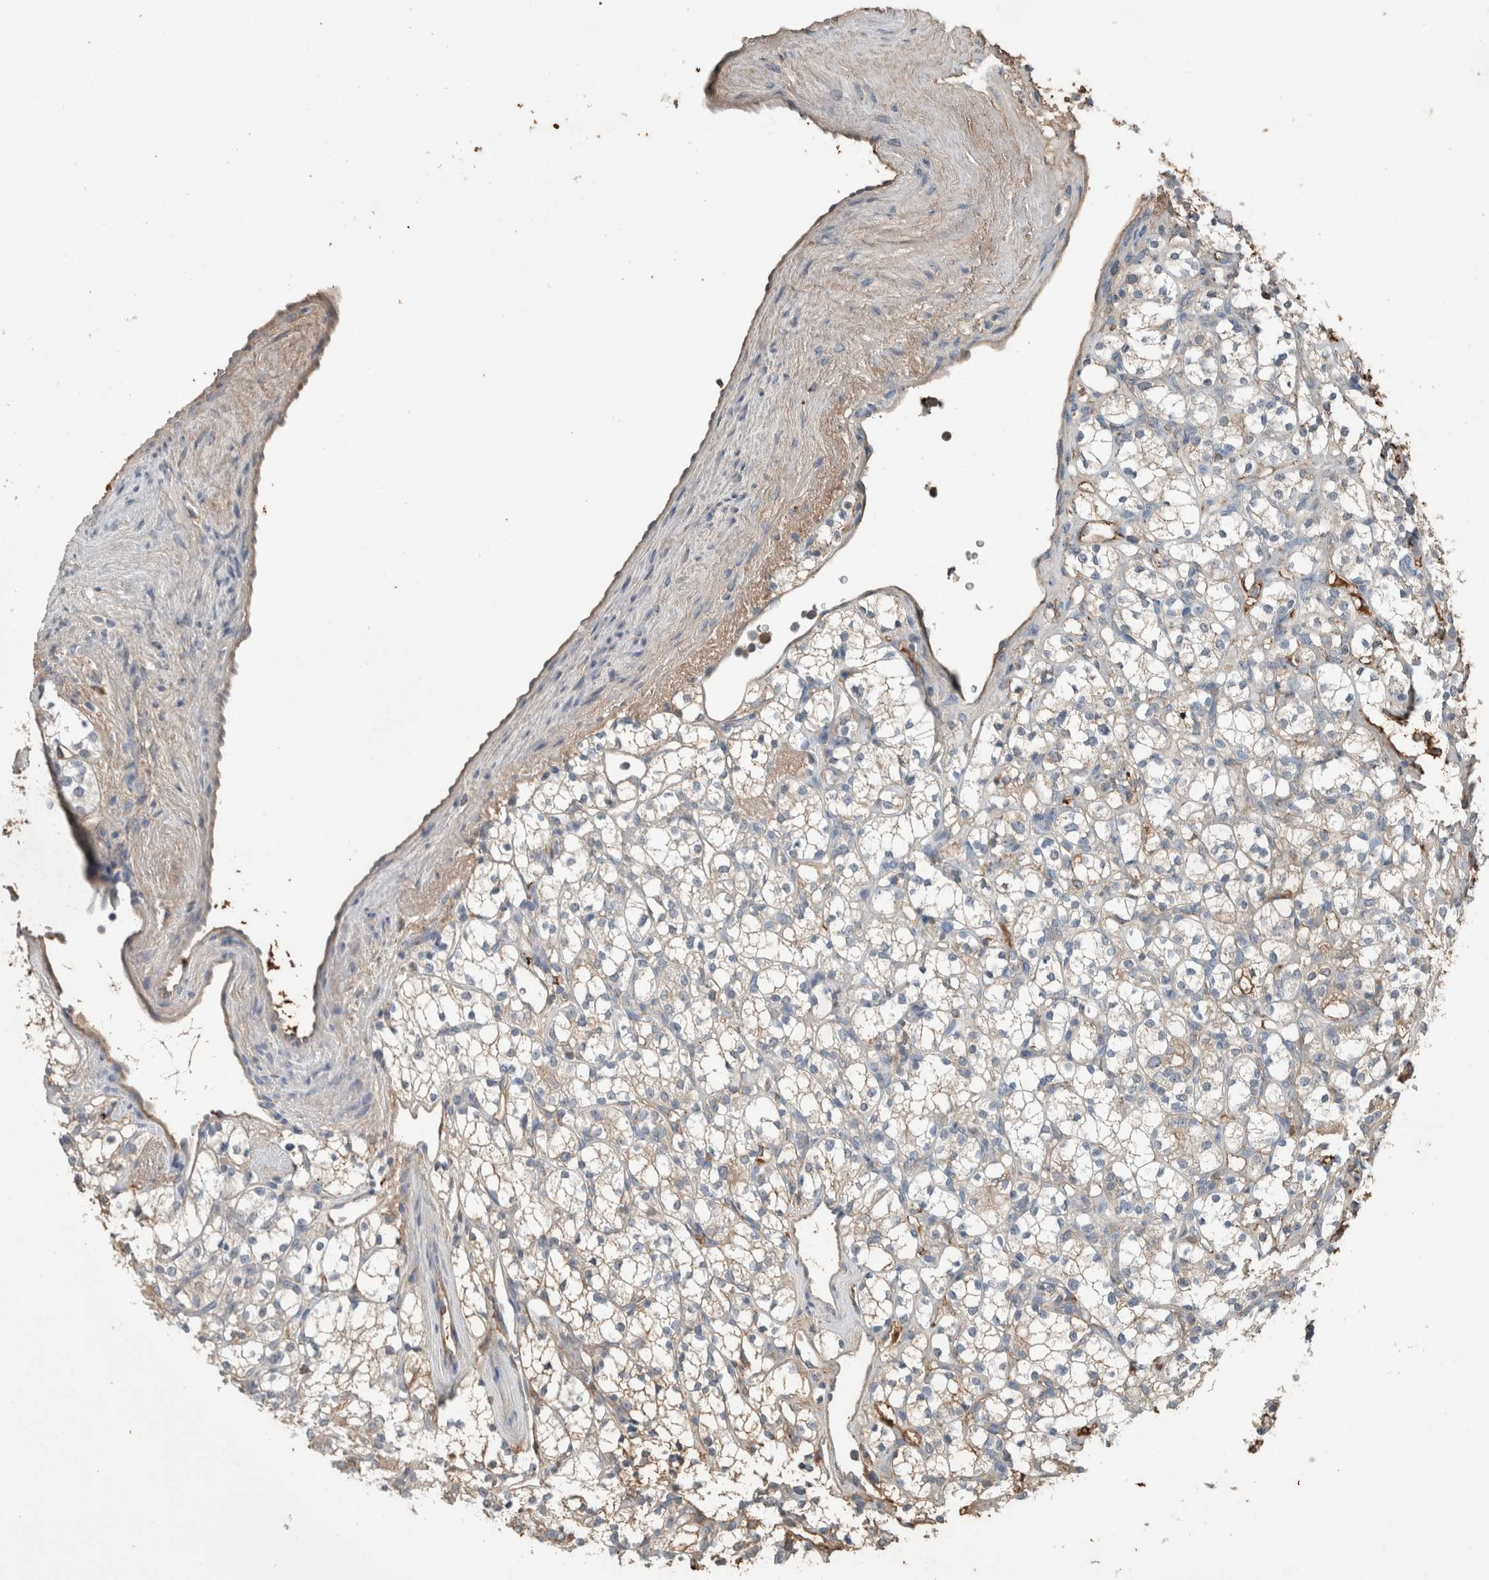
{"staining": {"intensity": "weak", "quantity": "25%-75%", "location": "cytoplasmic/membranous"}, "tissue": "renal cancer", "cell_type": "Tumor cells", "image_type": "cancer", "snomed": [{"axis": "morphology", "description": "Adenocarcinoma, NOS"}, {"axis": "topography", "description": "Kidney"}], "caption": "A micrograph showing weak cytoplasmic/membranous positivity in about 25%-75% of tumor cells in renal cancer, as visualized by brown immunohistochemical staining.", "gene": "USP34", "patient": {"sex": "male", "age": 77}}